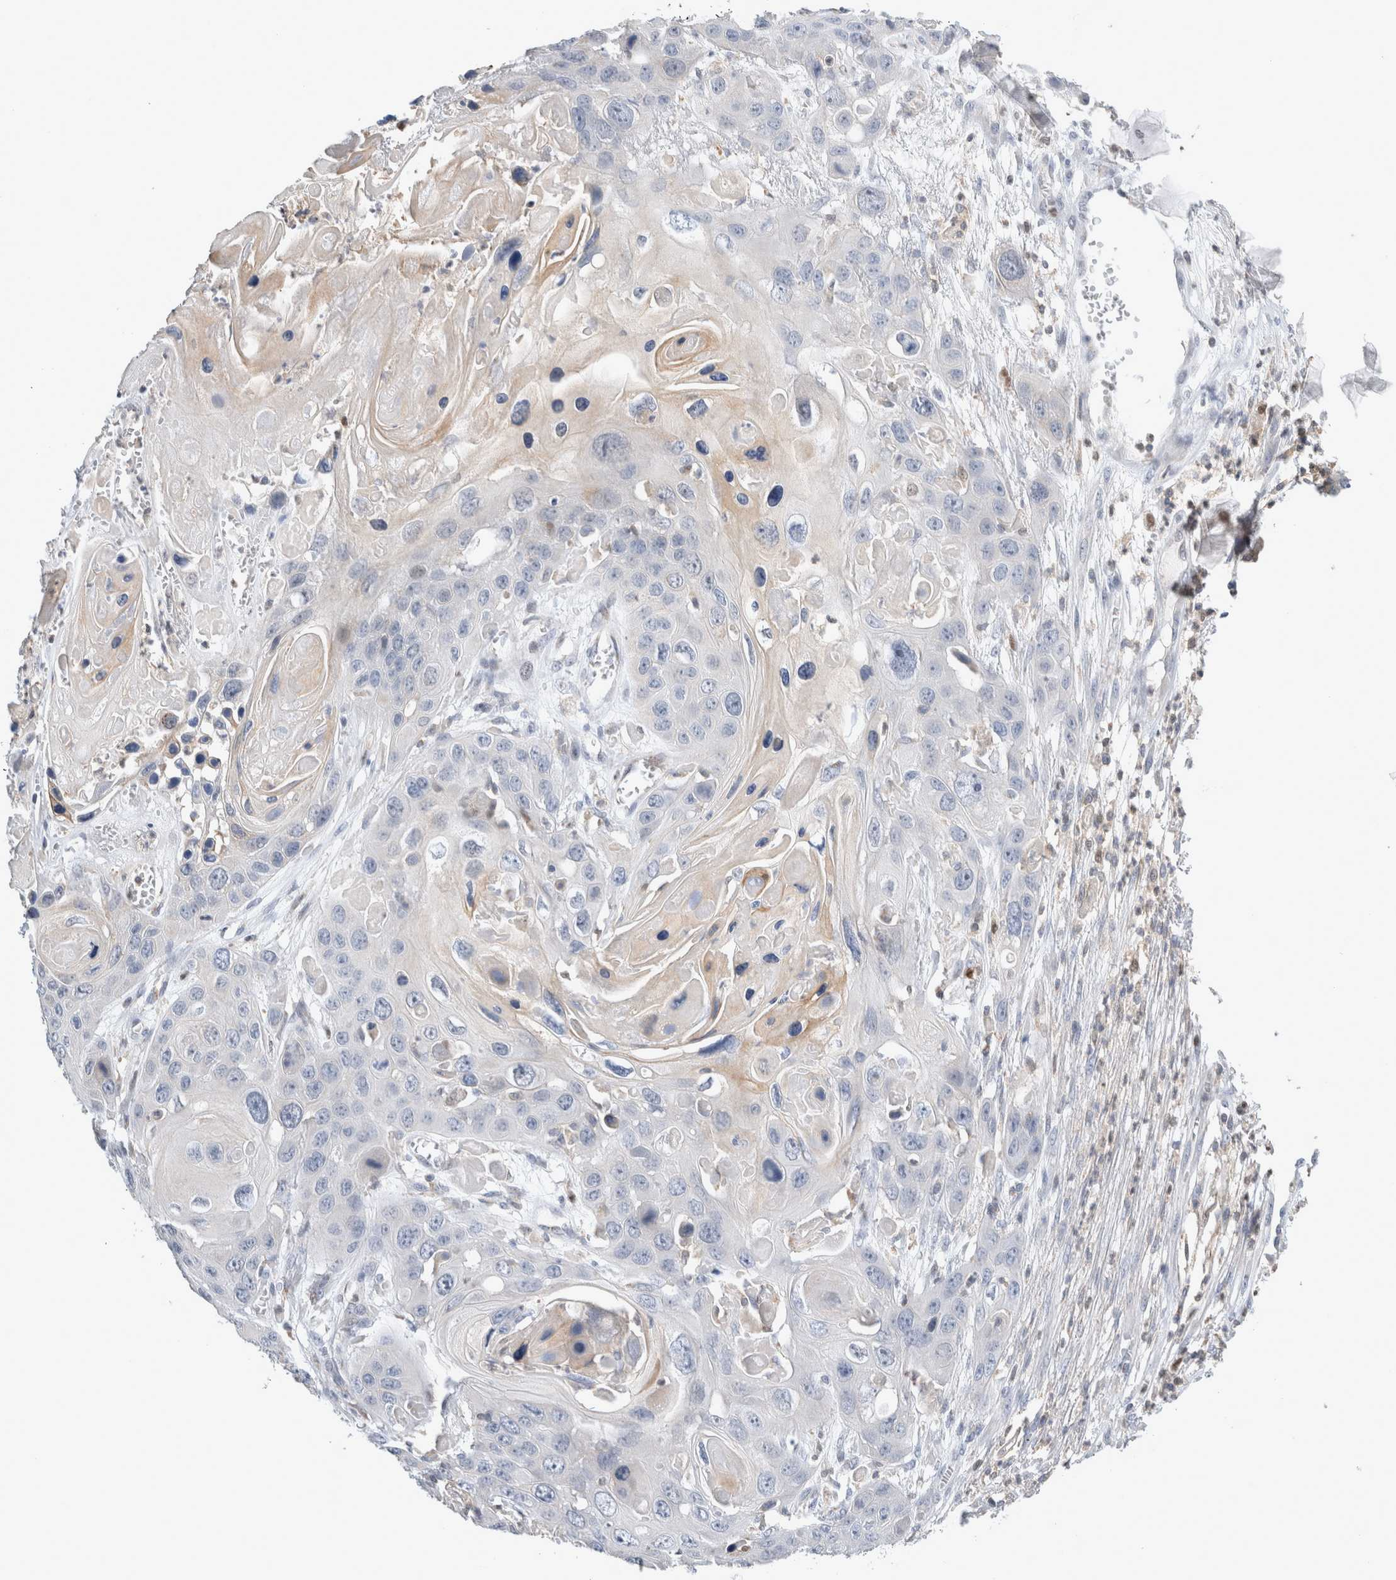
{"staining": {"intensity": "negative", "quantity": "none", "location": "none"}, "tissue": "skin cancer", "cell_type": "Tumor cells", "image_type": "cancer", "snomed": [{"axis": "morphology", "description": "Squamous cell carcinoma, NOS"}, {"axis": "topography", "description": "Skin"}], "caption": "Squamous cell carcinoma (skin) stained for a protein using IHC displays no staining tumor cells.", "gene": "AGMAT", "patient": {"sex": "male", "age": 55}}